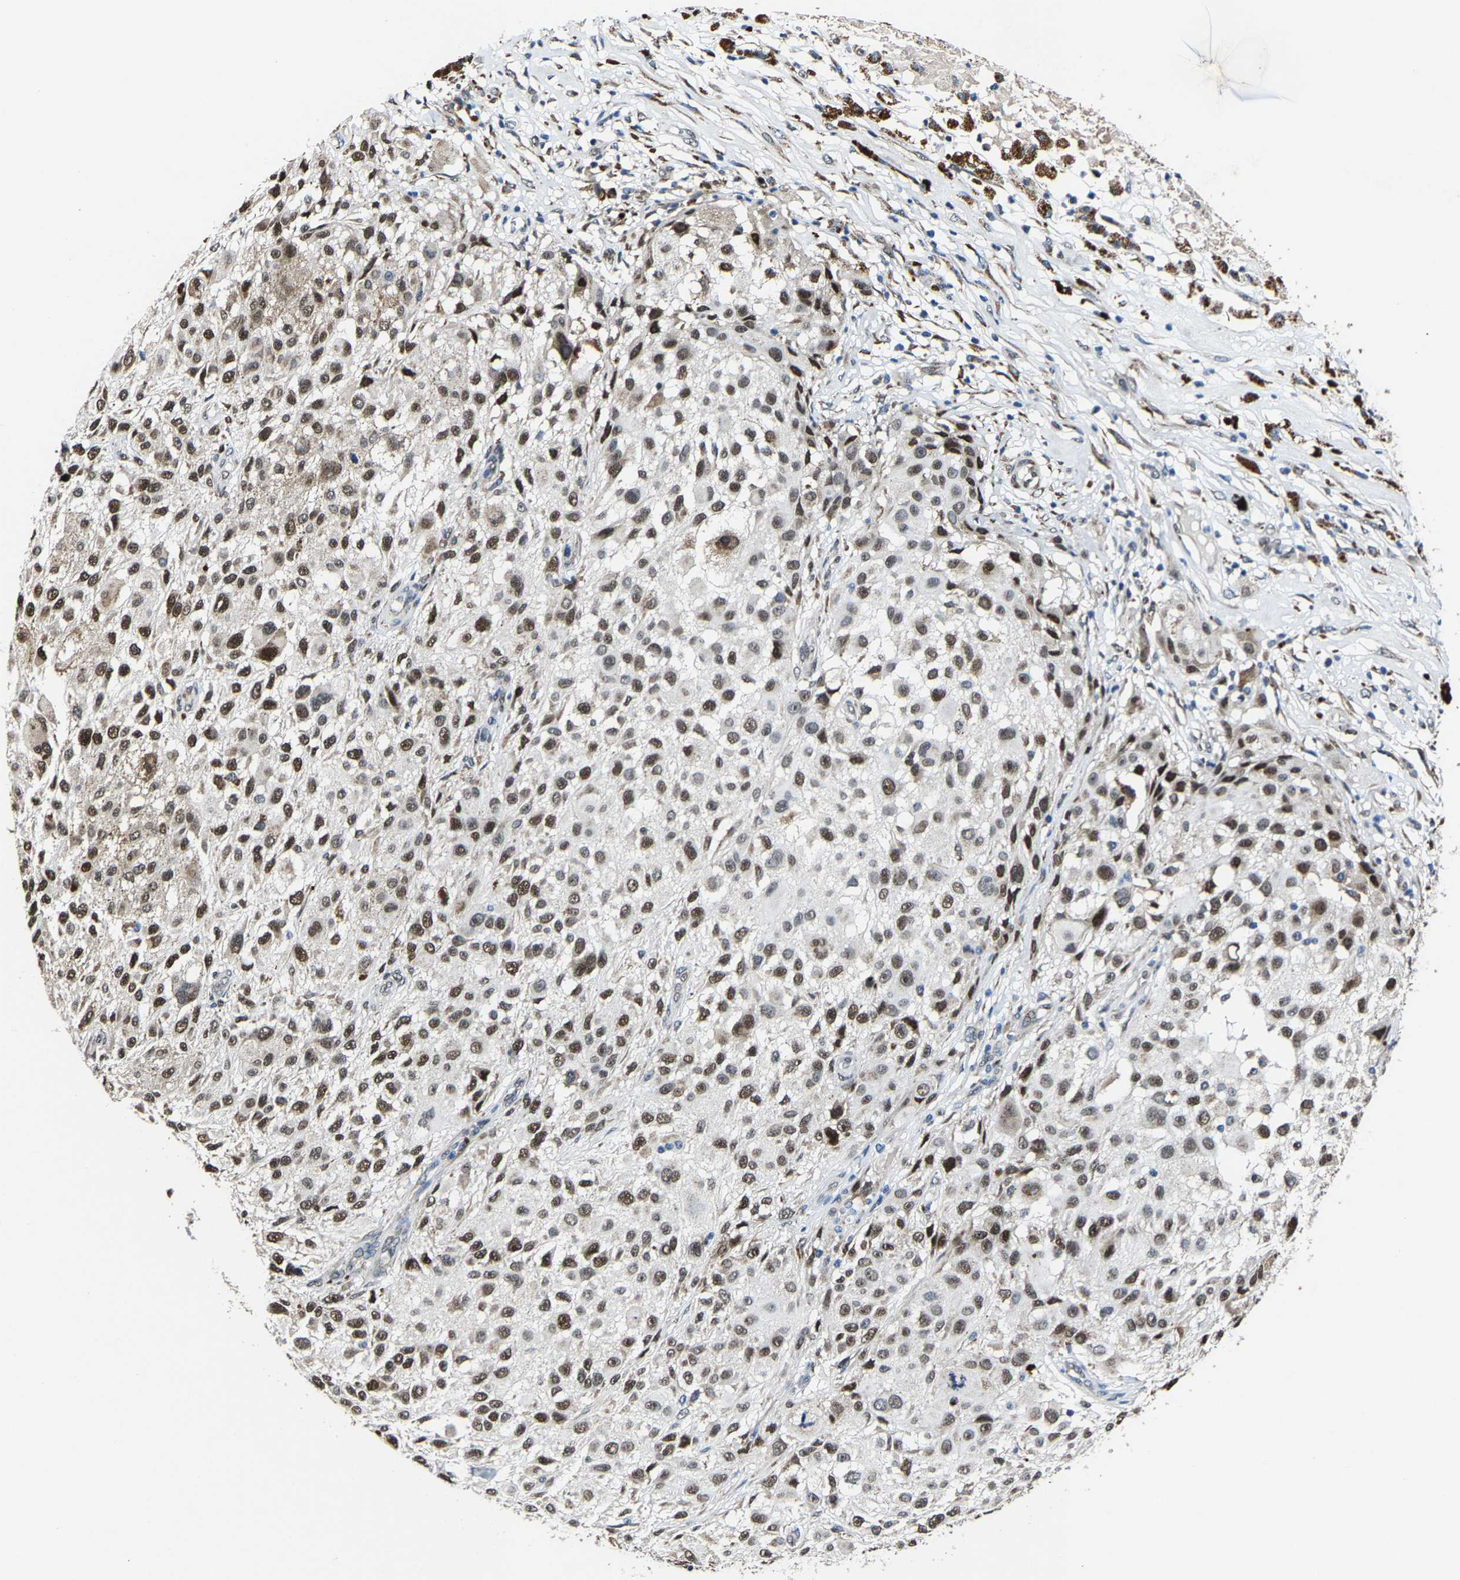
{"staining": {"intensity": "strong", "quantity": "25%-75%", "location": "cytoplasmic/membranous,nuclear"}, "tissue": "melanoma", "cell_type": "Tumor cells", "image_type": "cancer", "snomed": [{"axis": "morphology", "description": "Necrosis, NOS"}, {"axis": "morphology", "description": "Malignant melanoma, NOS"}, {"axis": "topography", "description": "Skin"}], "caption": "There is high levels of strong cytoplasmic/membranous and nuclear expression in tumor cells of malignant melanoma, as demonstrated by immunohistochemical staining (brown color).", "gene": "METTL1", "patient": {"sex": "female", "age": 87}}